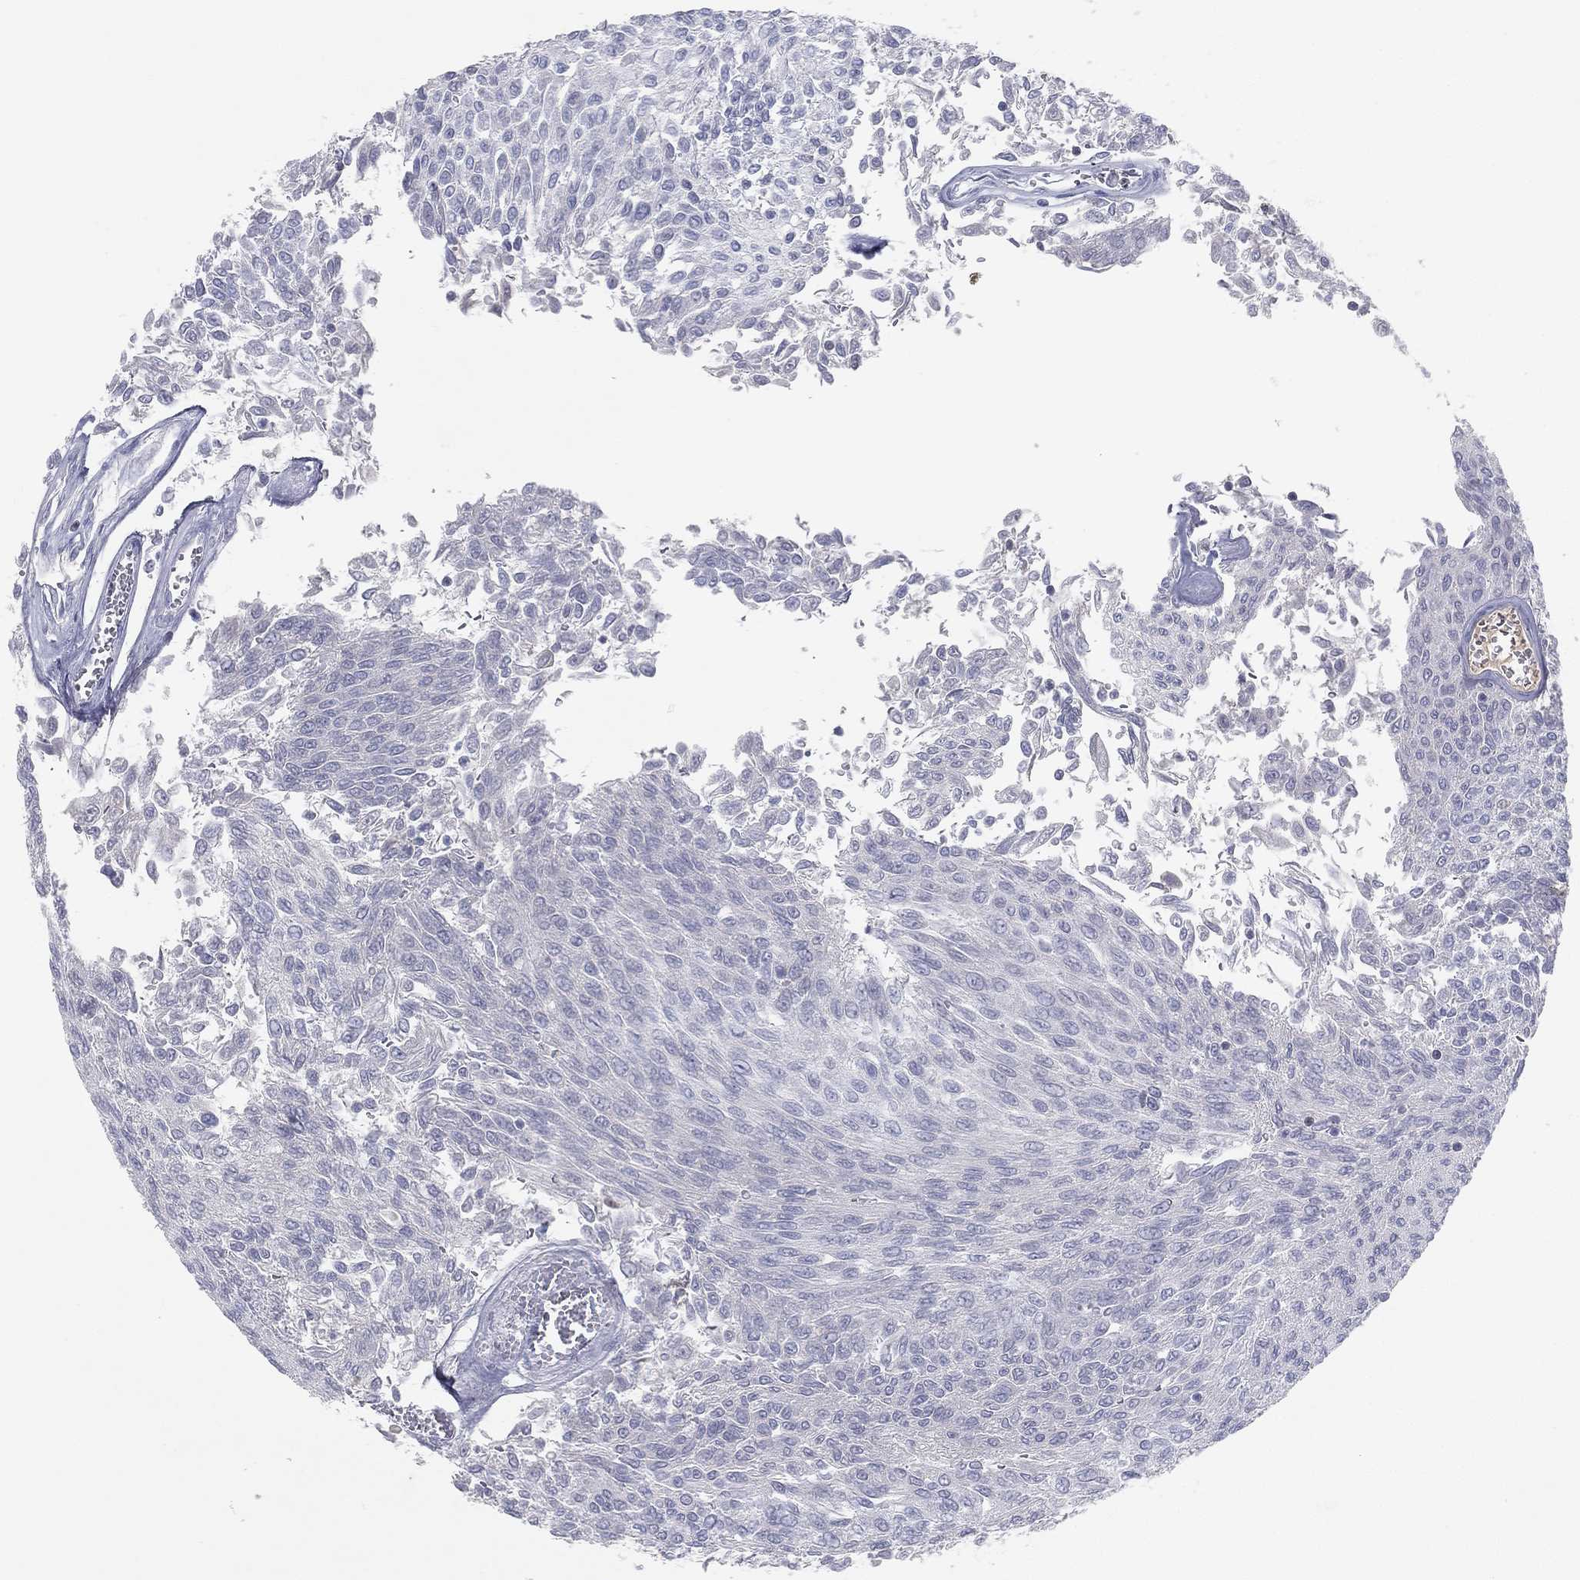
{"staining": {"intensity": "negative", "quantity": "none", "location": "none"}, "tissue": "urothelial cancer", "cell_type": "Tumor cells", "image_type": "cancer", "snomed": [{"axis": "morphology", "description": "Urothelial carcinoma, Low grade"}, {"axis": "topography", "description": "Urinary bladder"}], "caption": "High magnification brightfield microscopy of urothelial cancer stained with DAB (3,3'-diaminobenzidine) (brown) and counterstained with hematoxylin (blue): tumor cells show no significant positivity.", "gene": "CPT1B", "patient": {"sex": "male", "age": 78}}